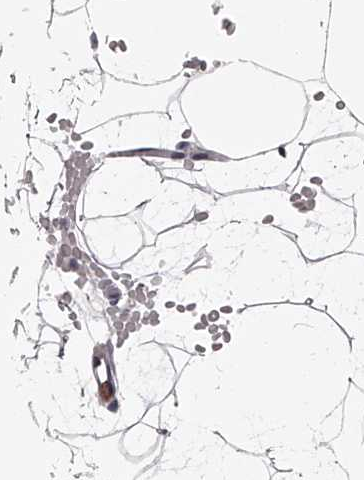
{"staining": {"intensity": "negative", "quantity": "none", "location": "none"}, "tissue": "adipose tissue", "cell_type": "Adipocytes", "image_type": "normal", "snomed": [{"axis": "morphology", "description": "Normal tissue, NOS"}, {"axis": "topography", "description": "Breast"}], "caption": "Immunohistochemistry (IHC) of benign adipose tissue exhibits no positivity in adipocytes.", "gene": "PACSIN1", "patient": {"sex": "female", "age": 23}}